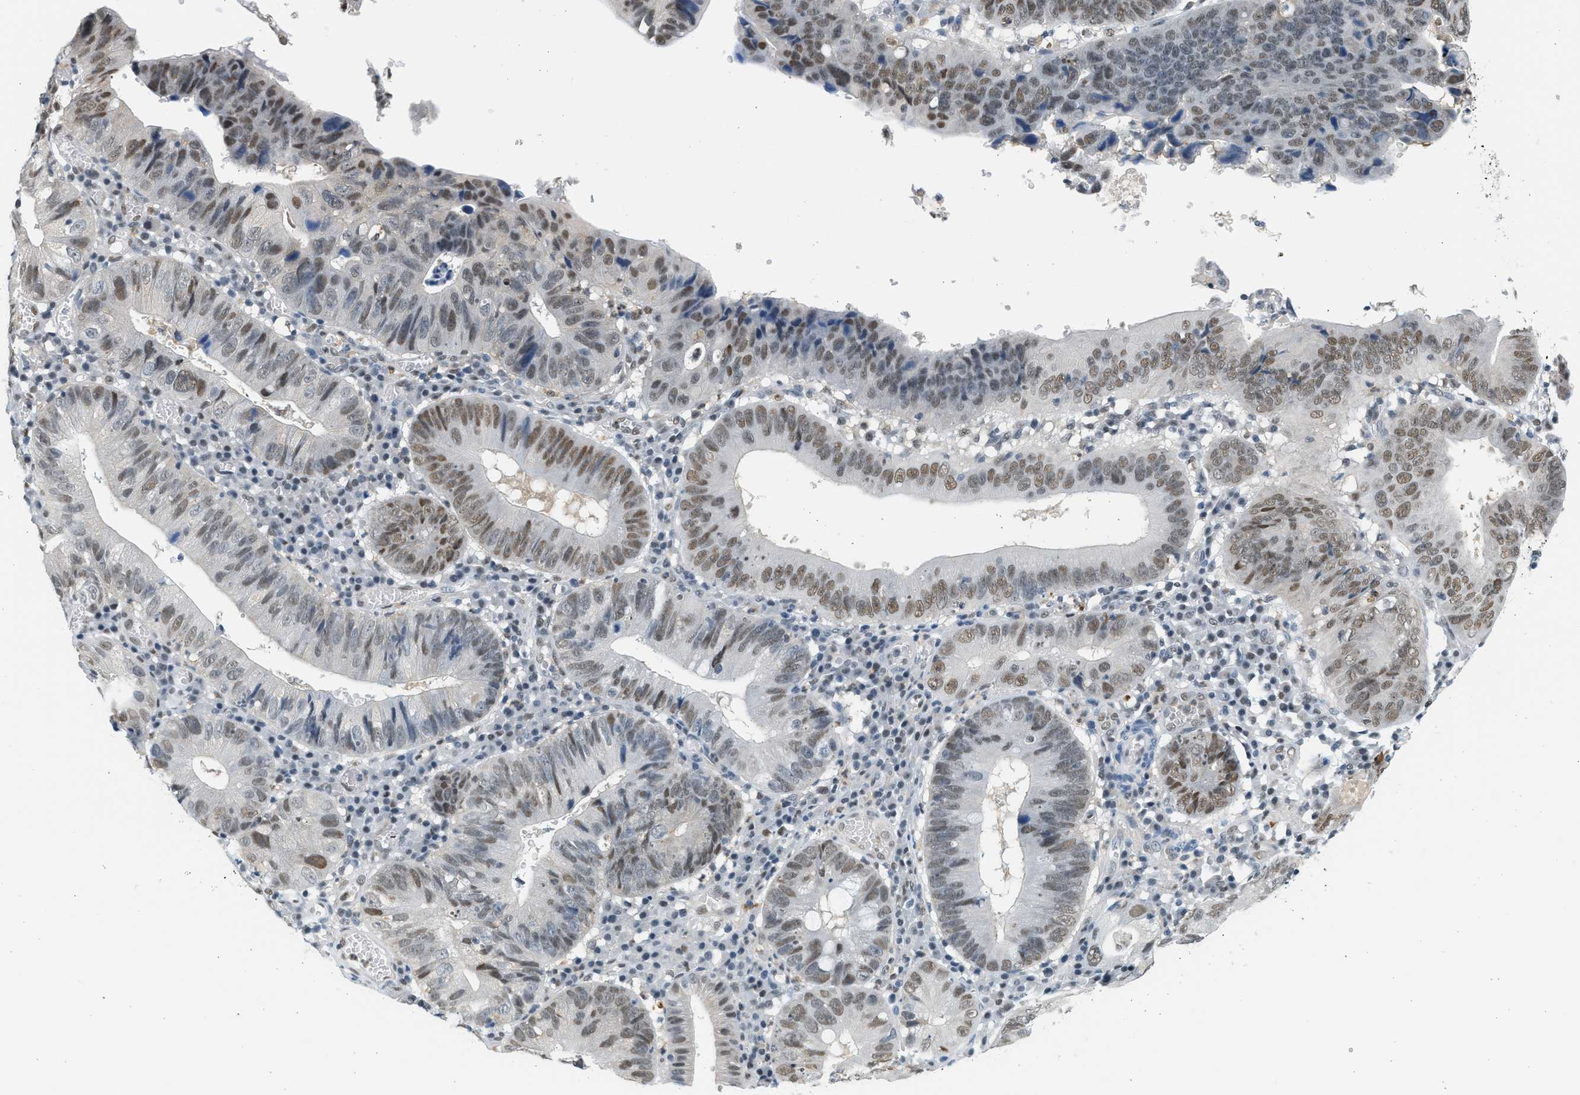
{"staining": {"intensity": "moderate", "quantity": ">75%", "location": "nuclear"}, "tissue": "stomach cancer", "cell_type": "Tumor cells", "image_type": "cancer", "snomed": [{"axis": "morphology", "description": "Adenocarcinoma, NOS"}, {"axis": "topography", "description": "Stomach"}], "caption": "DAB immunohistochemical staining of stomach cancer displays moderate nuclear protein positivity in about >75% of tumor cells. Nuclei are stained in blue.", "gene": "HIPK1", "patient": {"sex": "male", "age": 59}}